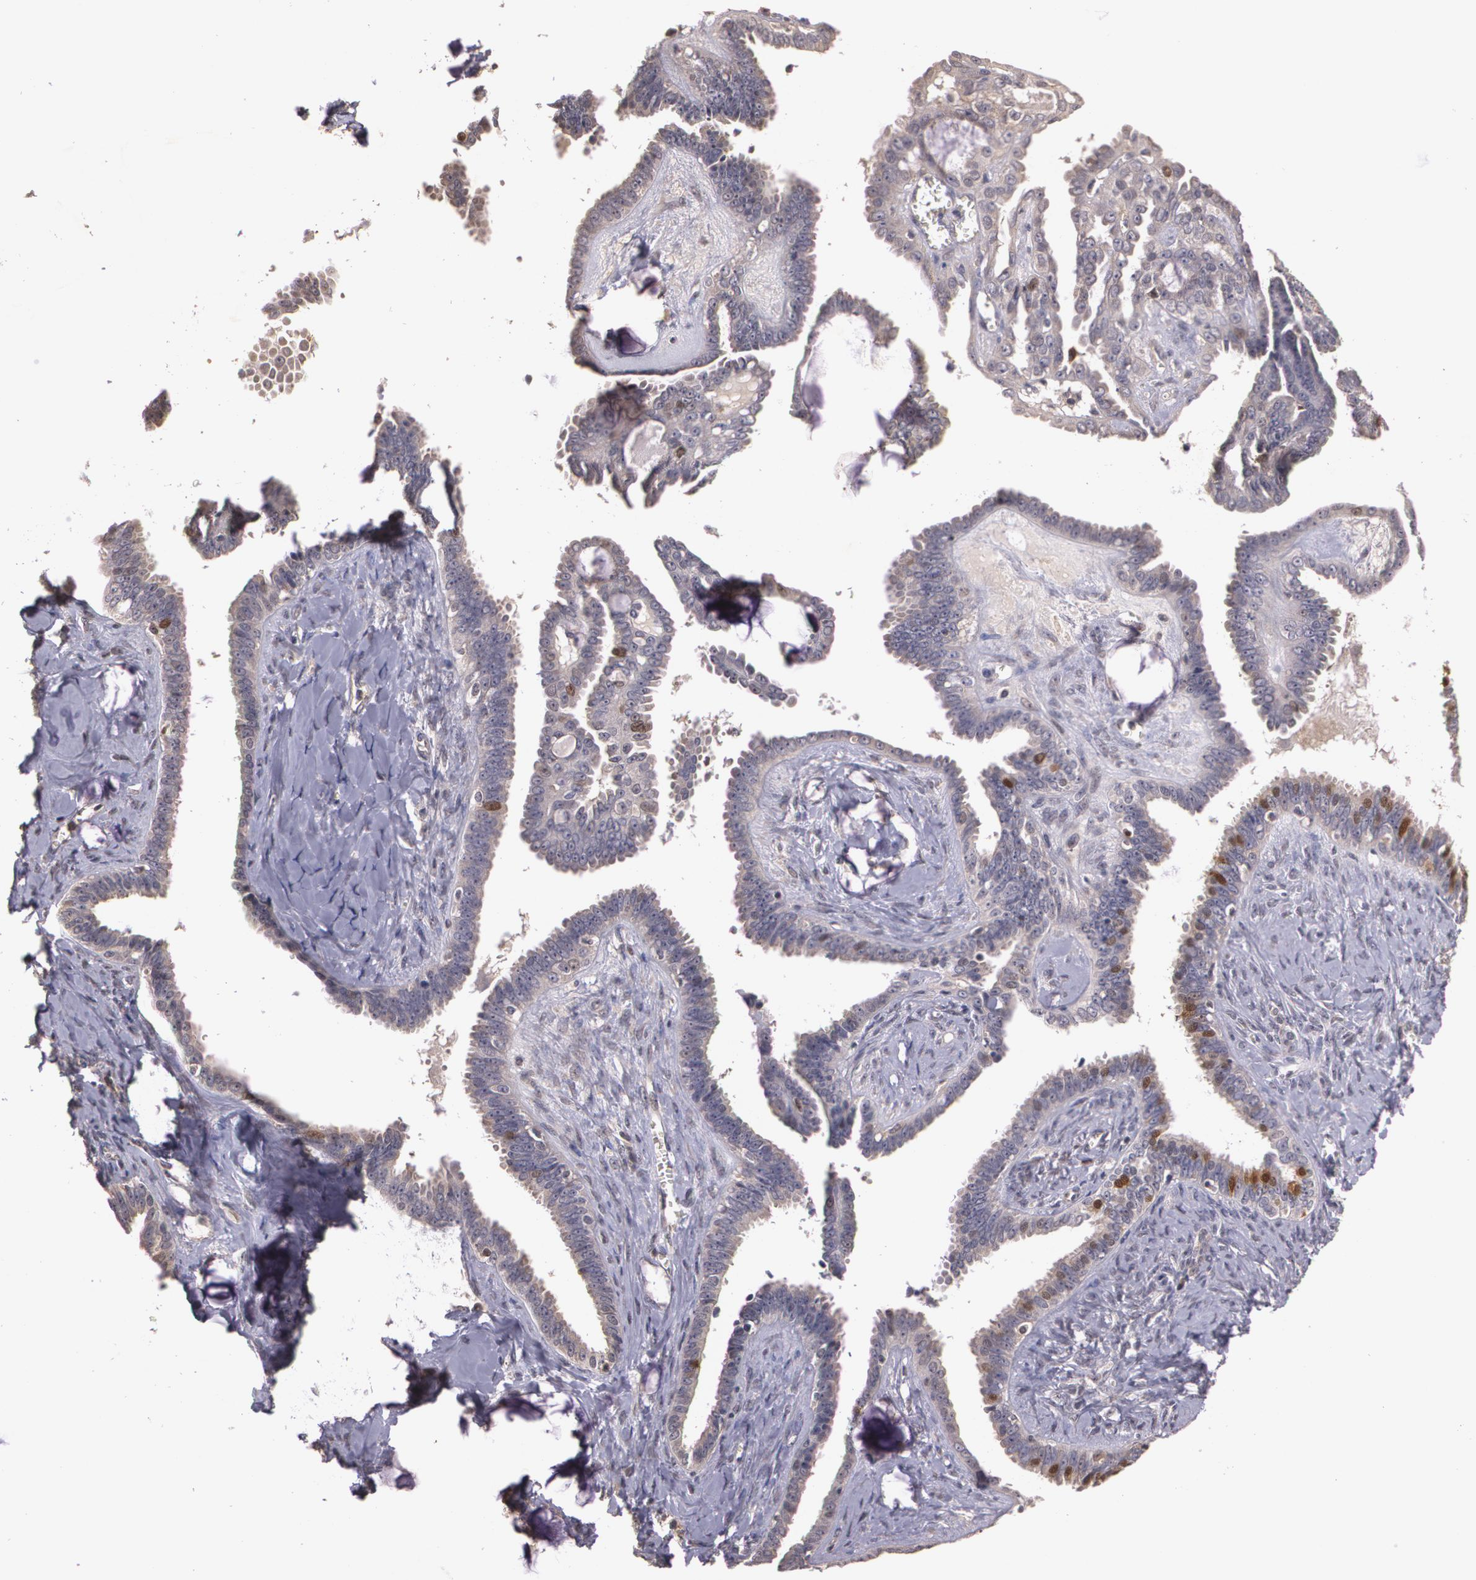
{"staining": {"intensity": "moderate", "quantity": "25%-75%", "location": "cytoplasmic/membranous,nuclear"}, "tissue": "ovarian cancer", "cell_type": "Tumor cells", "image_type": "cancer", "snomed": [{"axis": "morphology", "description": "Cystadenocarcinoma, serous, NOS"}, {"axis": "topography", "description": "Ovary"}], "caption": "An IHC photomicrograph of neoplastic tissue is shown. Protein staining in brown highlights moderate cytoplasmic/membranous and nuclear positivity in serous cystadenocarcinoma (ovarian) within tumor cells.", "gene": "BRCA1", "patient": {"sex": "female", "age": 71}}